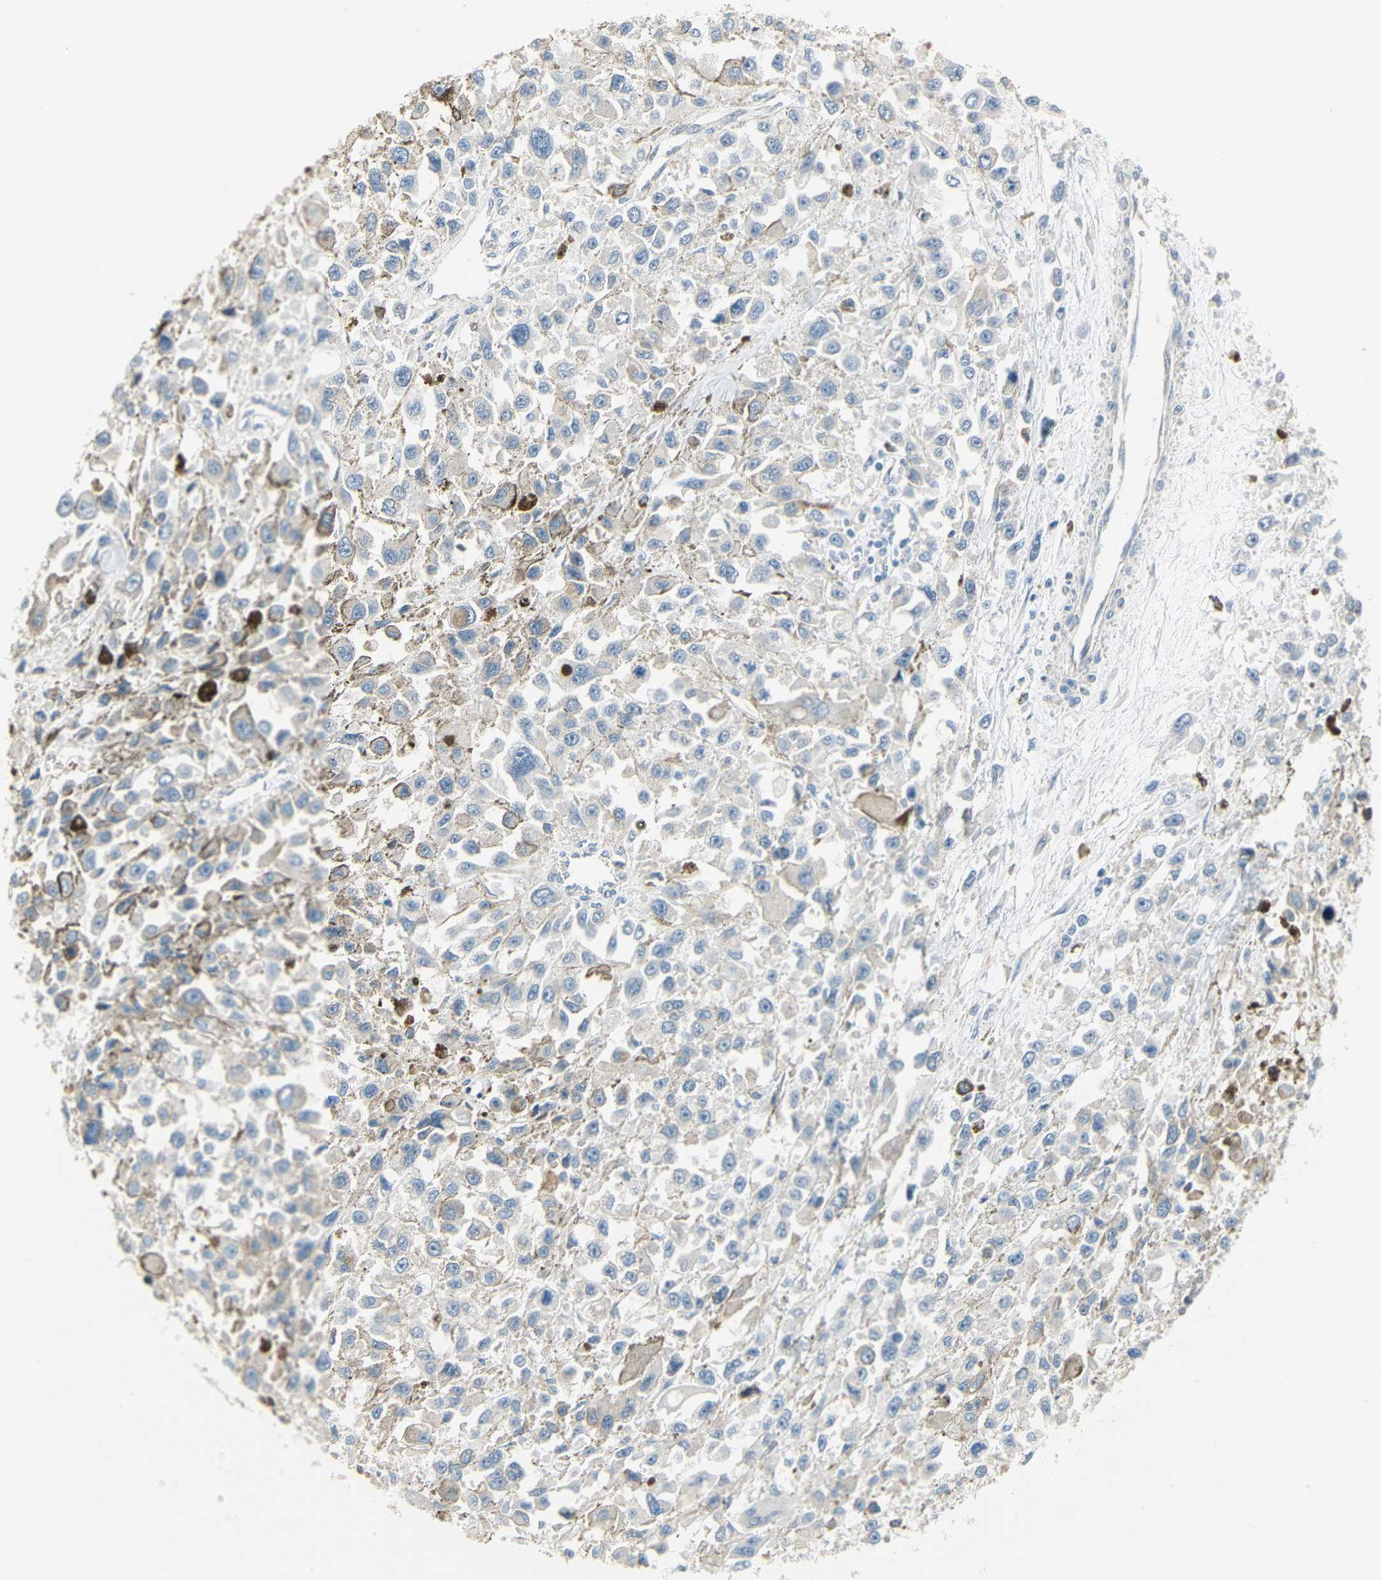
{"staining": {"intensity": "weak", "quantity": "25%-75%", "location": "cytoplasmic/membranous"}, "tissue": "melanoma", "cell_type": "Tumor cells", "image_type": "cancer", "snomed": [{"axis": "morphology", "description": "Malignant melanoma, Metastatic site"}, {"axis": "topography", "description": "Lymph node"}], "caption": "Immunohistochemical staining of malignant melanoma (metastatic site) reveals low levels of weak cytoplasmic/membranous protein staining in about 25%-75% of tumor cells. (DAB IHC with brightfield microscopy, high magnification).", "gene": "IMPG2", "patient": {"sex": "male", "age": 59}}